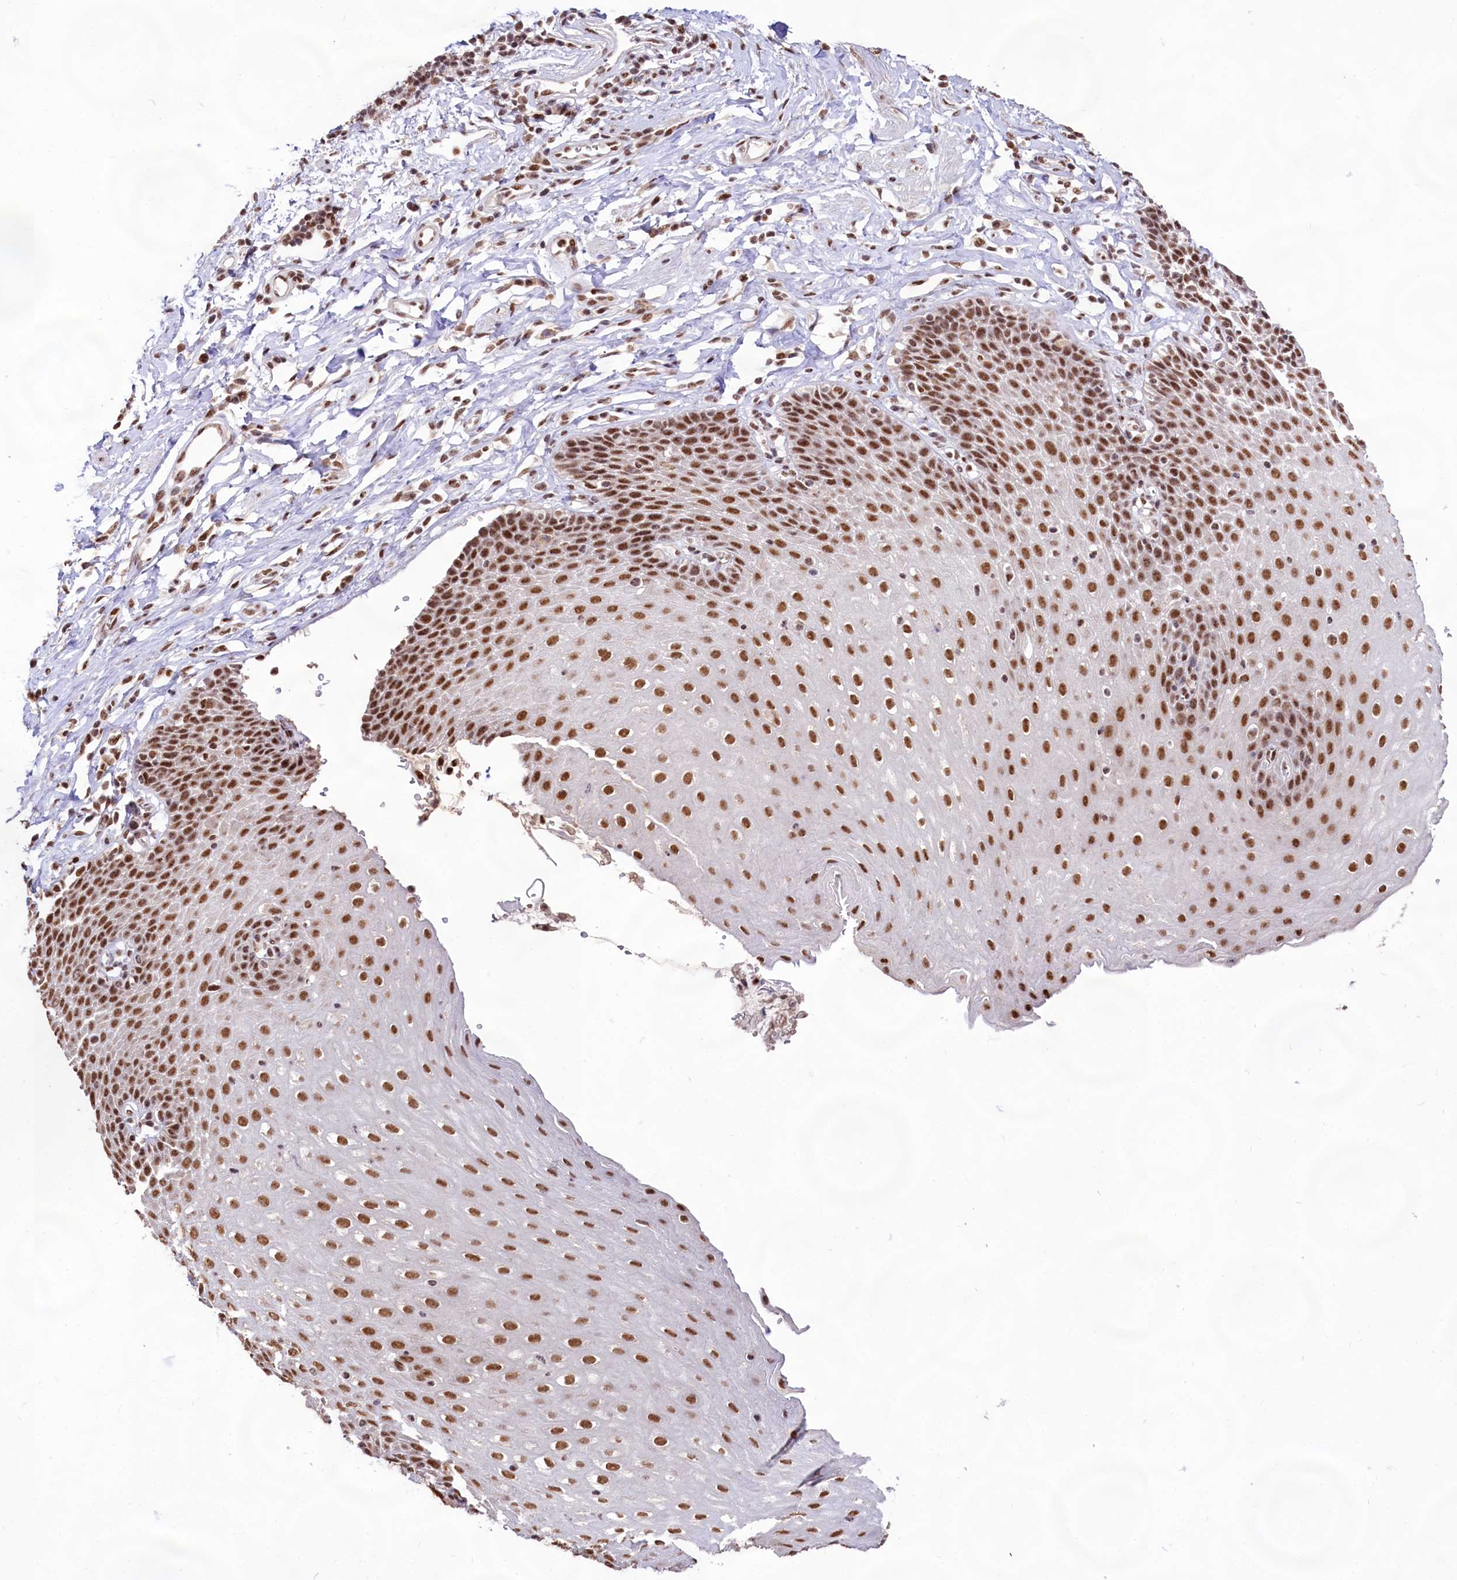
{"staining": {"intensity": "strong", "quantity": ">75%", "location": "nuclear"}, "tissue": "esophagus", "cell_type": "Squamous epithelial cells", "image_type": "normal", "snomed": [{"axis": "morphology", "description": "Normal tissue, NOS"}, {"axis": "topography", "description": "Esophagus"}], "caption": "An image showing strong nuclear positivity in about >75% of squamous epithelial cells in benign esophagus, as visualized by brown immunohistochemical staining.", "gene": "HIRA", "patient": {"sex": "female", "age": 61}}